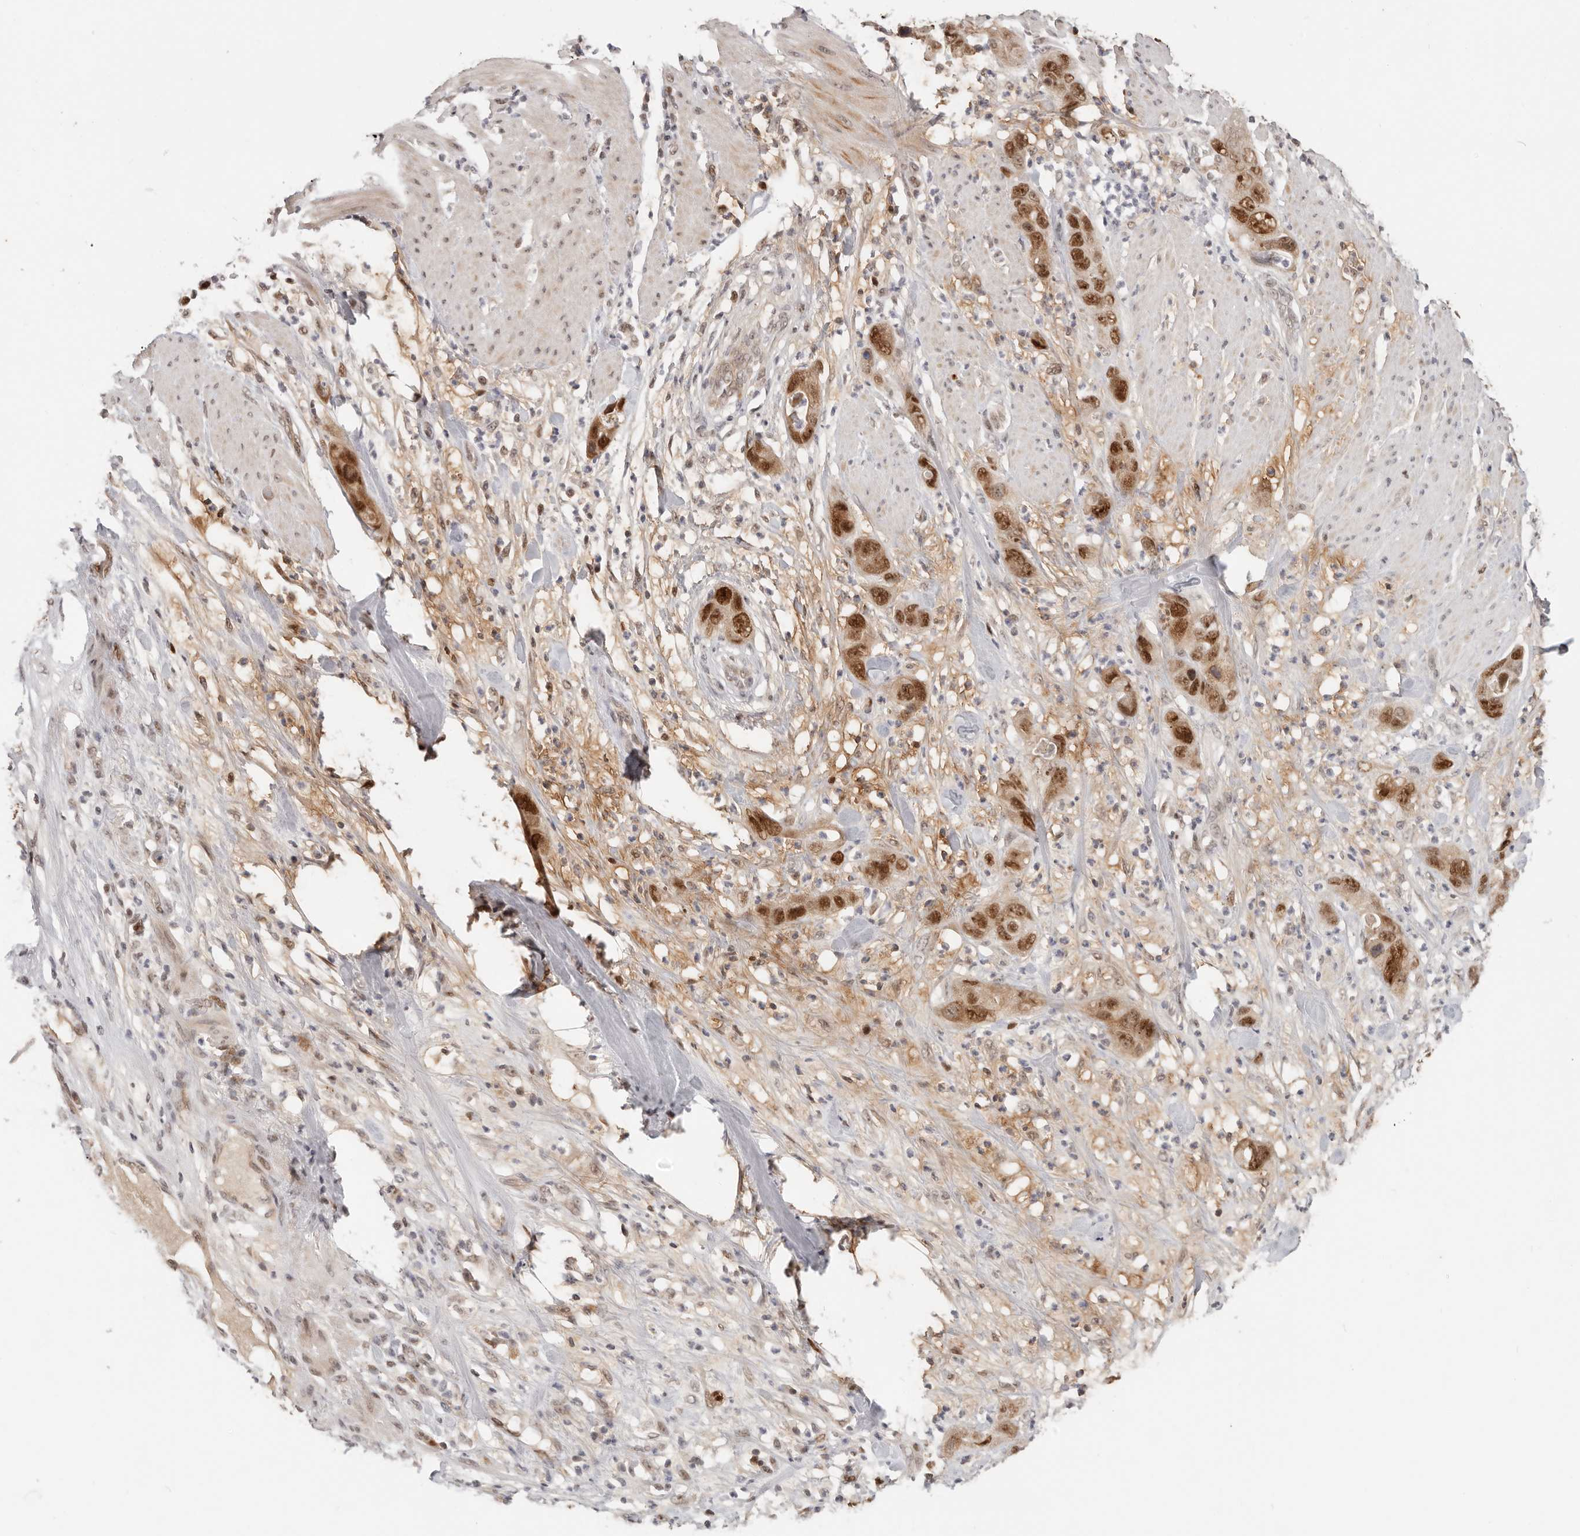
{"staining": {"intensity": "strong", "quantity": ">75%", "location": "cytoplasmic/membranous,nuclear"}, "tissue": "pancreatic cancer", "cell_type": "Tumor cells", "image_type": "cancer", "snomed": [{"axis": "morphology", "description": "Adenocarcinoma, NOS"}, {"axis": "topography", "description": "Pancreas"}], "caption": "The micrograph displays immunohistochemical staining of pancreatic cancer (adenocarcinoma). There is strong cytoplasmic/membranous and nuclear expression is present in about >75% of tumor cells.", "gene": "RFC2", "patient": {"sex": "female", "age": 71}}